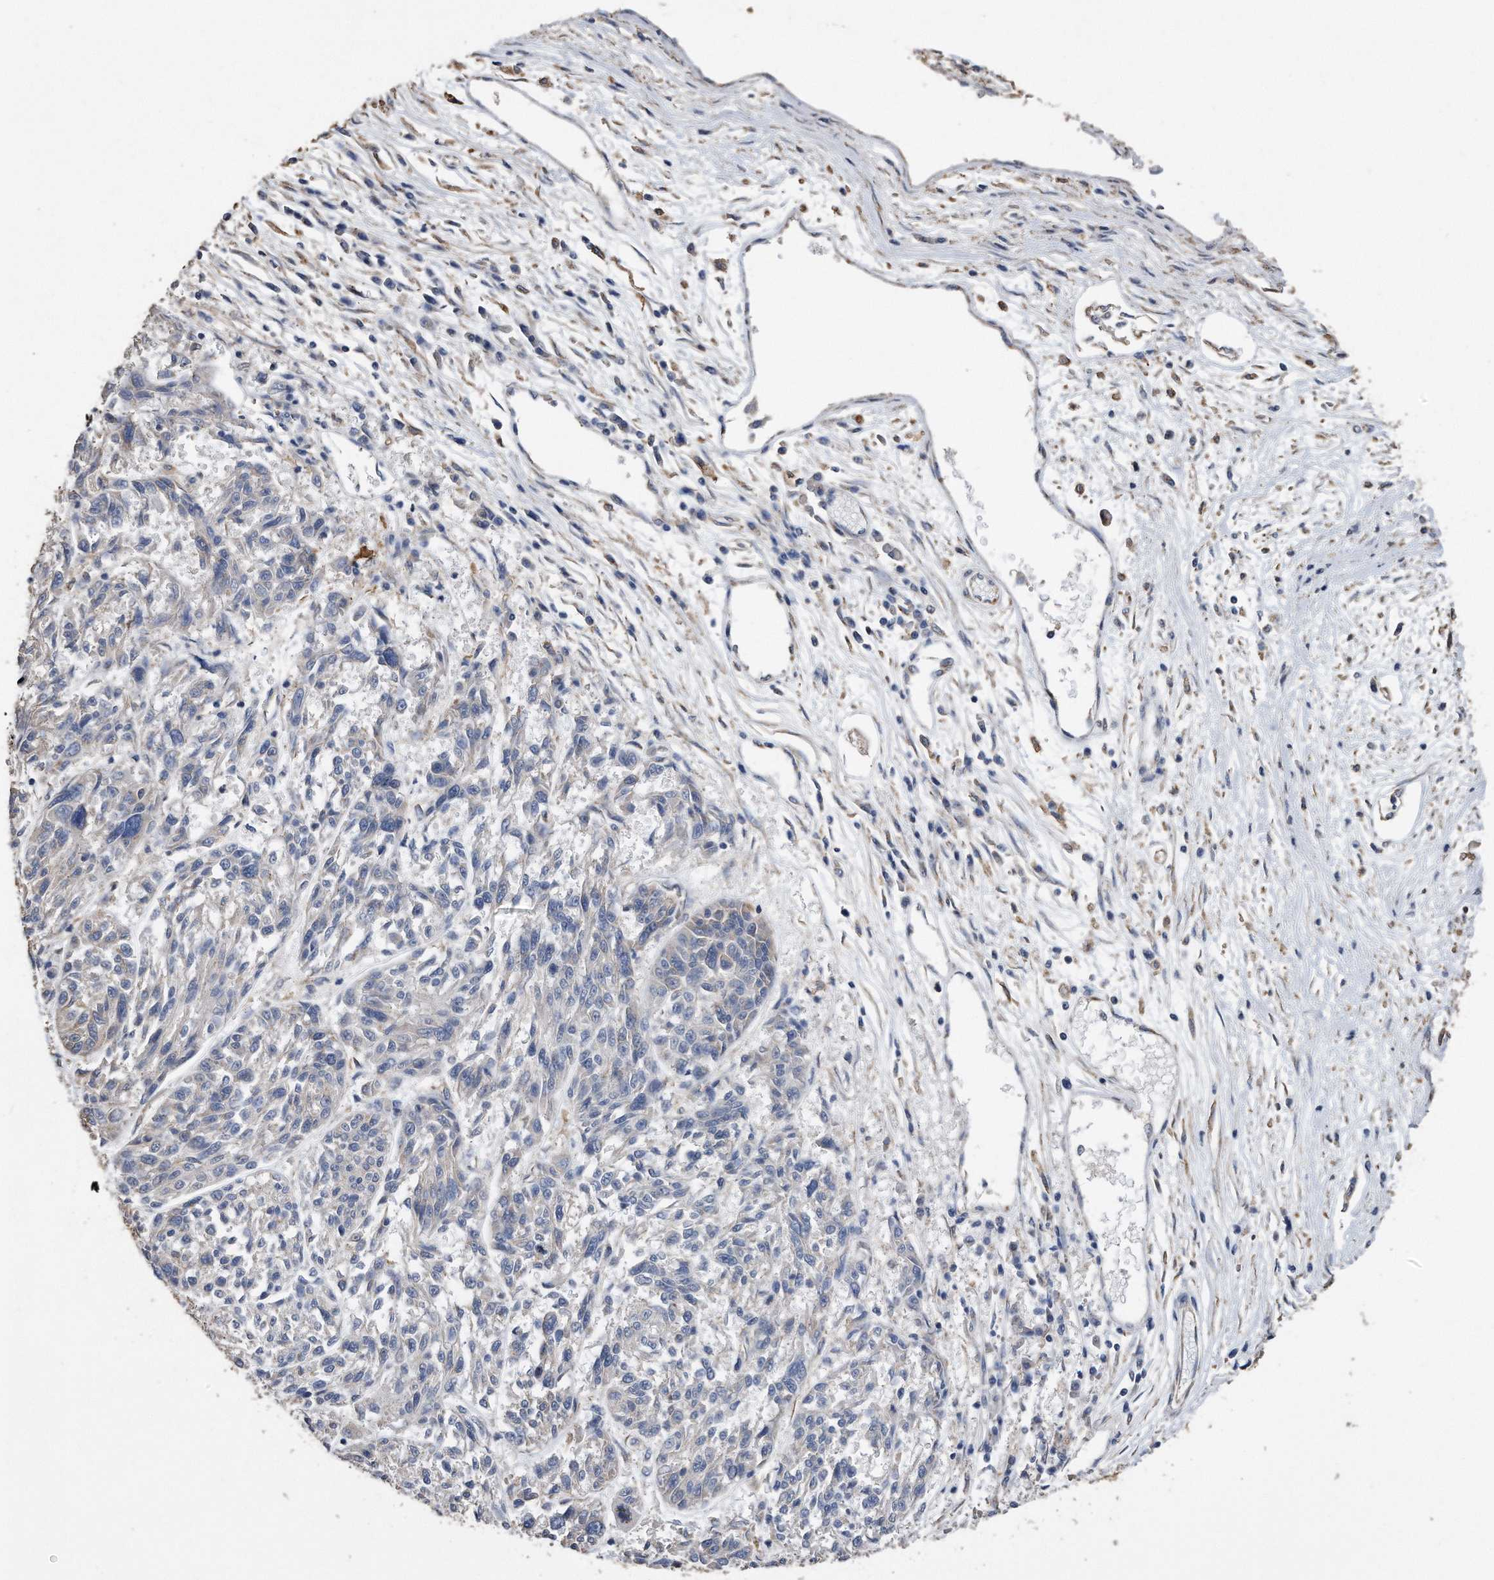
{"staining": {"intensity": "negative", "quantity": "none", "location": "none"}, "tissue": "melanoma", "cell_type": "Tumor cells", "image_type": "cancer", "snomed": [{"axis": "morphology", "description": "Malignant melanoma, NOS"}, {"axis": "topography", "description": "Skin"}], "caption": "This is a image of IHC staining of melanoma, which shows no expression in tumor cells.", "gene": "CDCP1", "patient": {"sex": "male", "age": 53}}